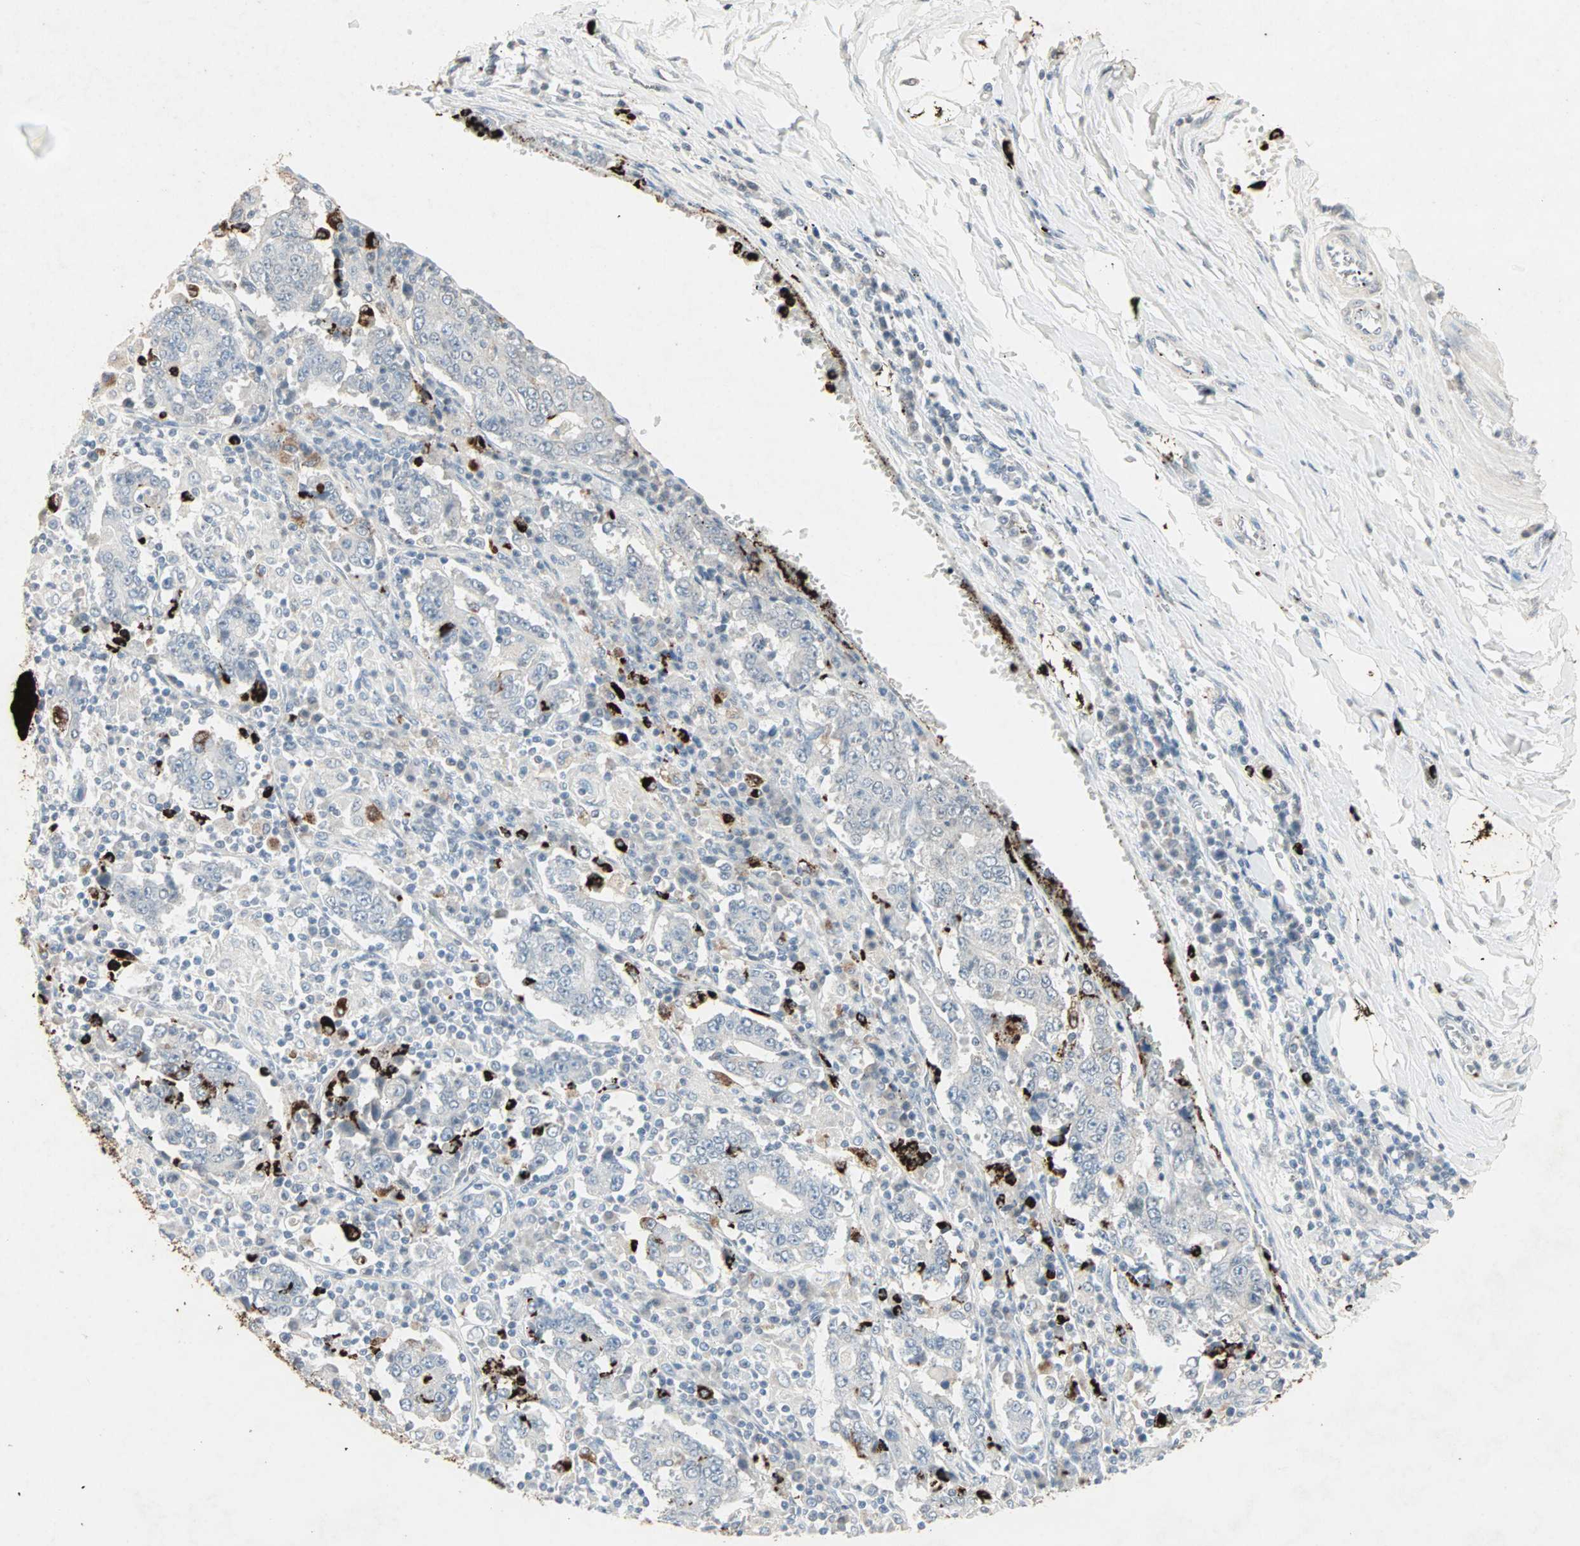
{"staining": {"intensity": "negative", "quantity": "none", "location": "none"}, "tissue": "stomach cancer", "cell_type": "Tumor cells", "image_type": "cancer", "snomed": [{"axis": "morphology", "description": "Normal tissue, NOS"}, {"axis": "morphology", "description": "Adenocarcinoma, NOS"}, {"axis": "topography", "description": "Stomach, upper"}, {"axis": "topography", "description": "Stomach"}], "caption": "Immunohistochemistry (IHC) image of human stomach adenocarcinoma stained for a protein (brown), which reveals no positivity in tumor cells.", "gene": "CEACAM6", "patient": {"sex": "male", "age": 59}}